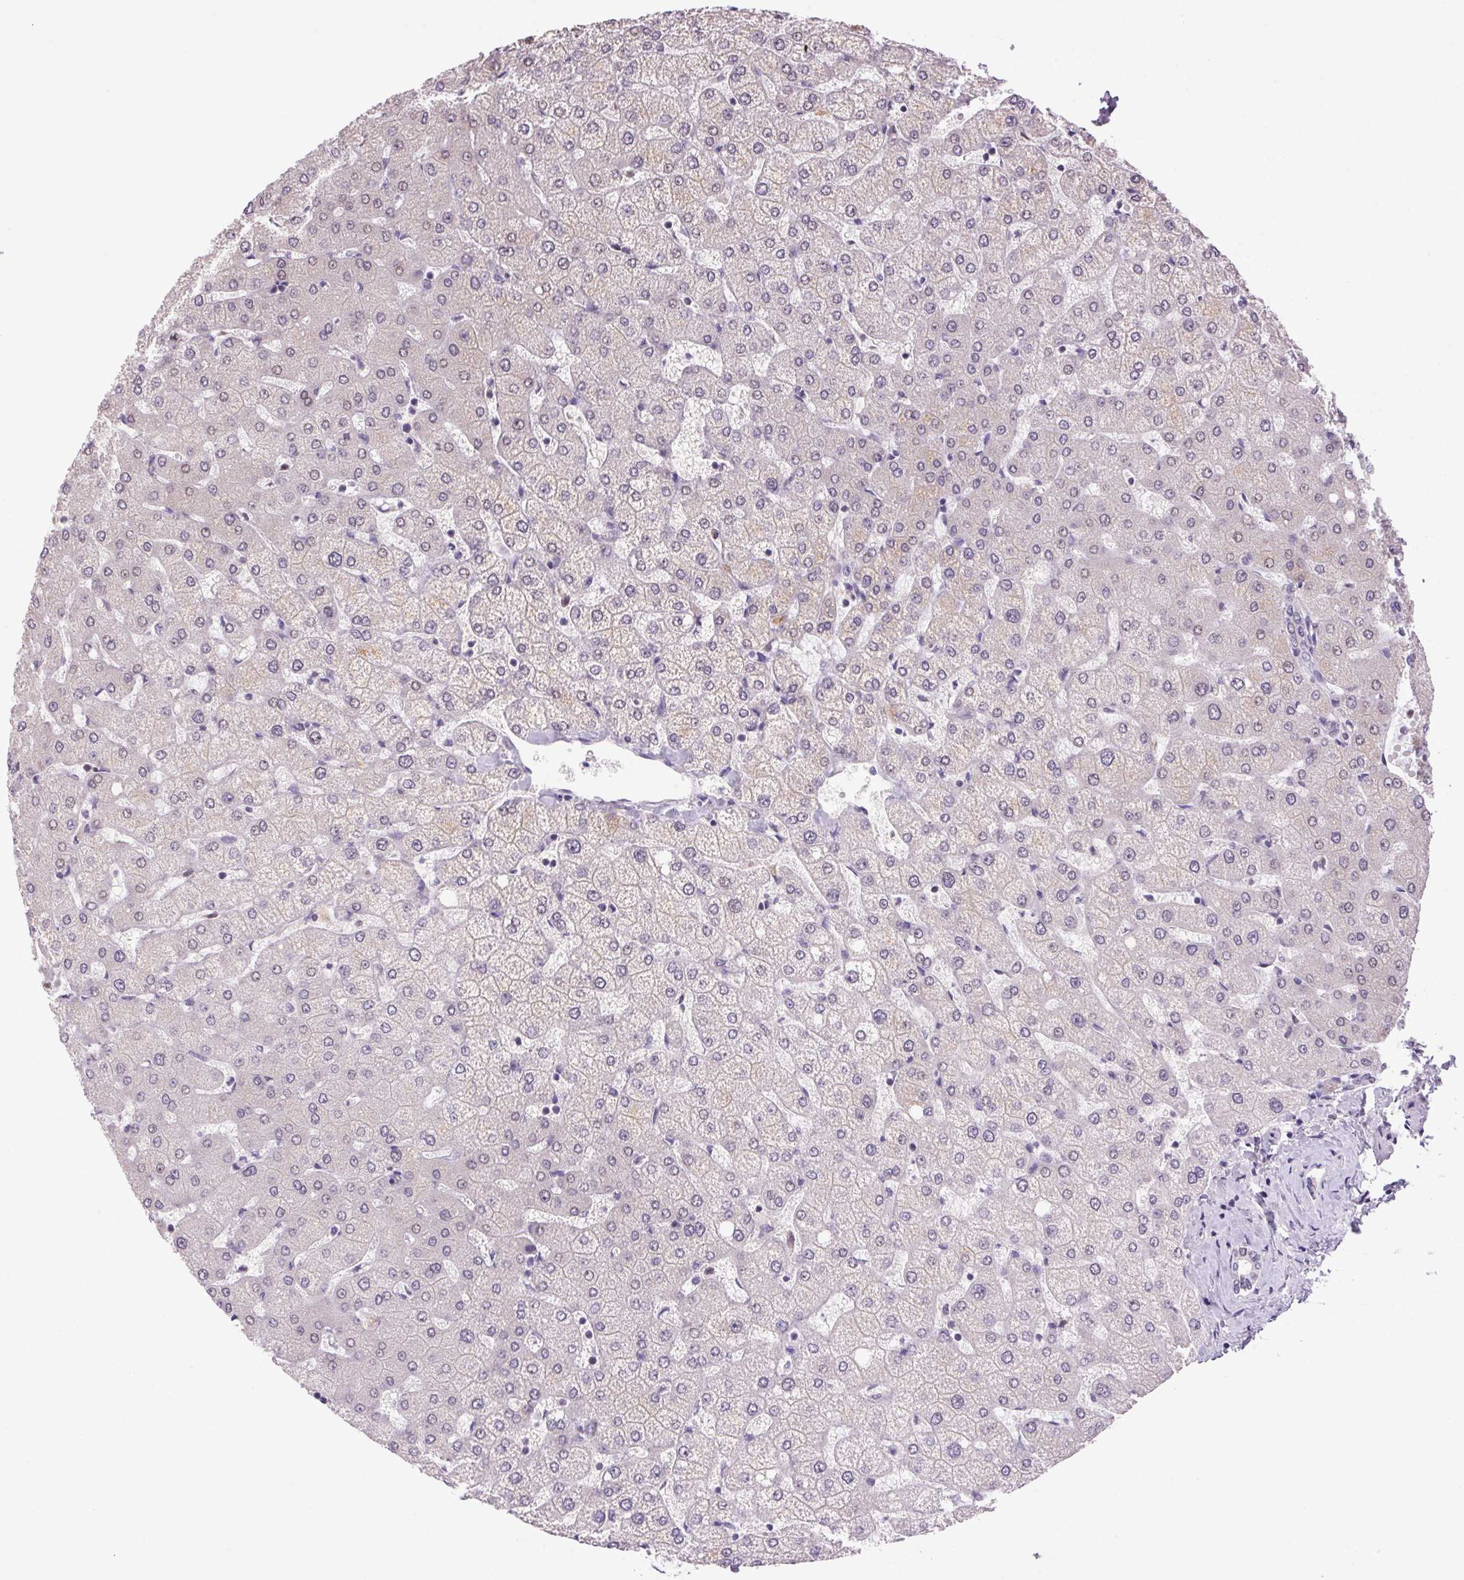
{"staining": {"intensity": "negative", "quantity": "none", "location": "none"}, "tissue": "liver", "cell_type": "Cholangiocytes", "image_type": "normal", "snomed": [{"axis": "morphology", "description": "Normal tissue, NOS"}, {"axis": "topography", "description": "Liver"}], "caption": "Cholangiocytes show no significant protein staining in unremarkable liver. (Stains: DAB immunohistochemistry (IHC) with hematoxylin counter stain, Microscopy: brightfield microscopy at high magnification).", "gene": "AKR1E2", "patient": {"sex": "female", "age": 54}}